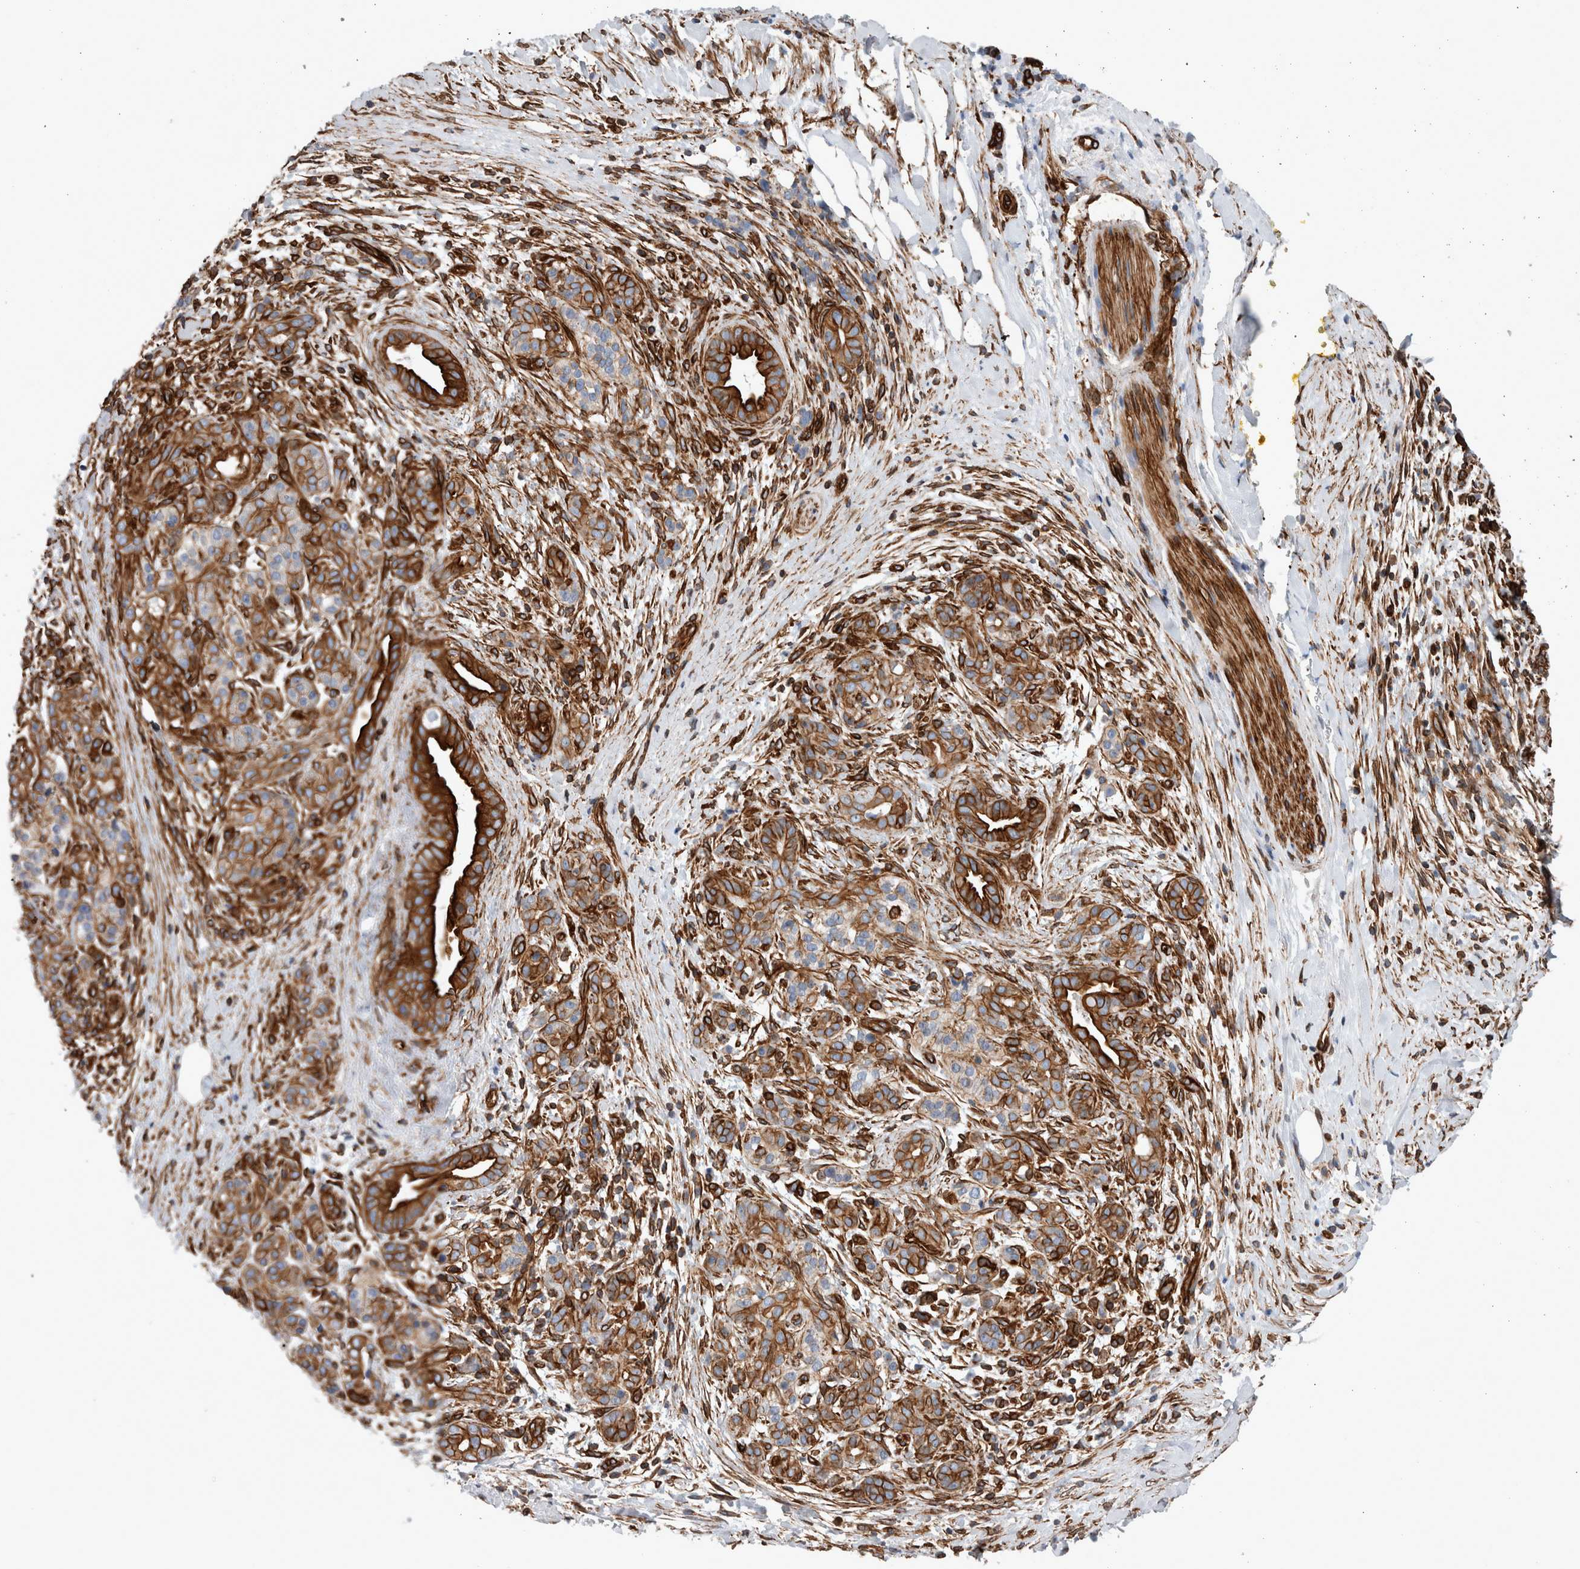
{"staining": {"intensity": "strong", "quantity": ">75%", "location": "cytoplasmic/membranous"}, "tissue": "pancreatic cancer", "cell_type": "Tumor cells", "image_type": "cancer", "snomed": [{"axis": "morphology", "description": "Adenocarcinoma, NOS"}, {"axis": "topography", "description": "Pancreas"}], "caption": "DAB immunohistochemical staining of pancreatic adenocarcinoma demonstrates strong cytoplasmic/membranous protein expression in about >75% of tumor cells.", "gene": "PLEC", "patient": {"sex": "male", "age": 58}}